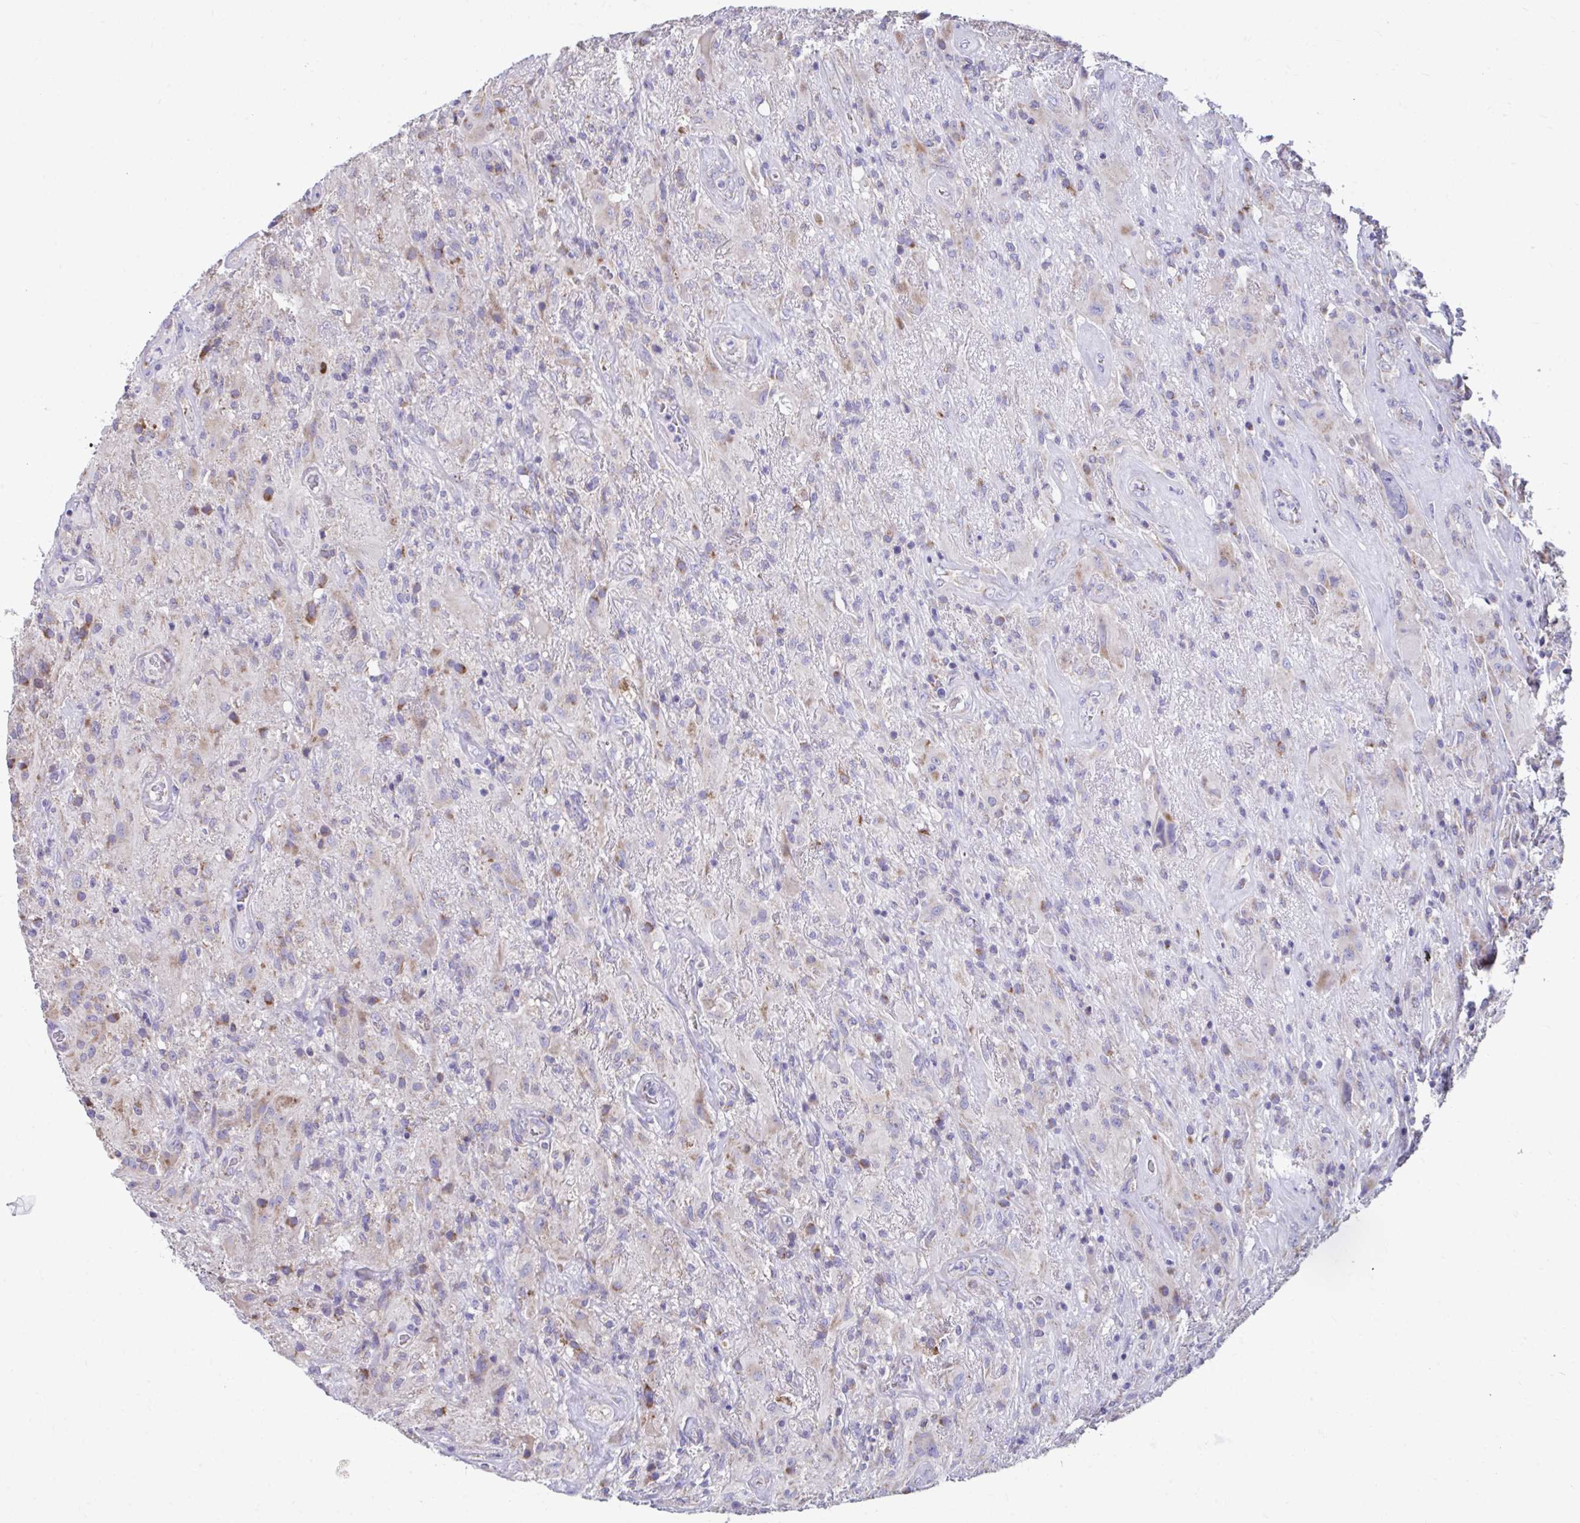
{"staining": {"intensity": "moderate", "quantity": "<25%", "location": "cytoplasmic/membranous"}, "tissue": "glioma", "cell_type": "Tumor cells", "image_type": "cancer", "snomed": [{"axis": "morphology", "description": "Glioma, malignant, High grade"}, {"axis": "topography", "description": "Brain"}], "caption": "High-grade glioma (malignant) stained with IHC reveals moderate cytoplasmic/membranous staining in approximately <25% of tumor cells.", "gene": "LINGO4", "patient": {"sex": "male", "age": 46}}